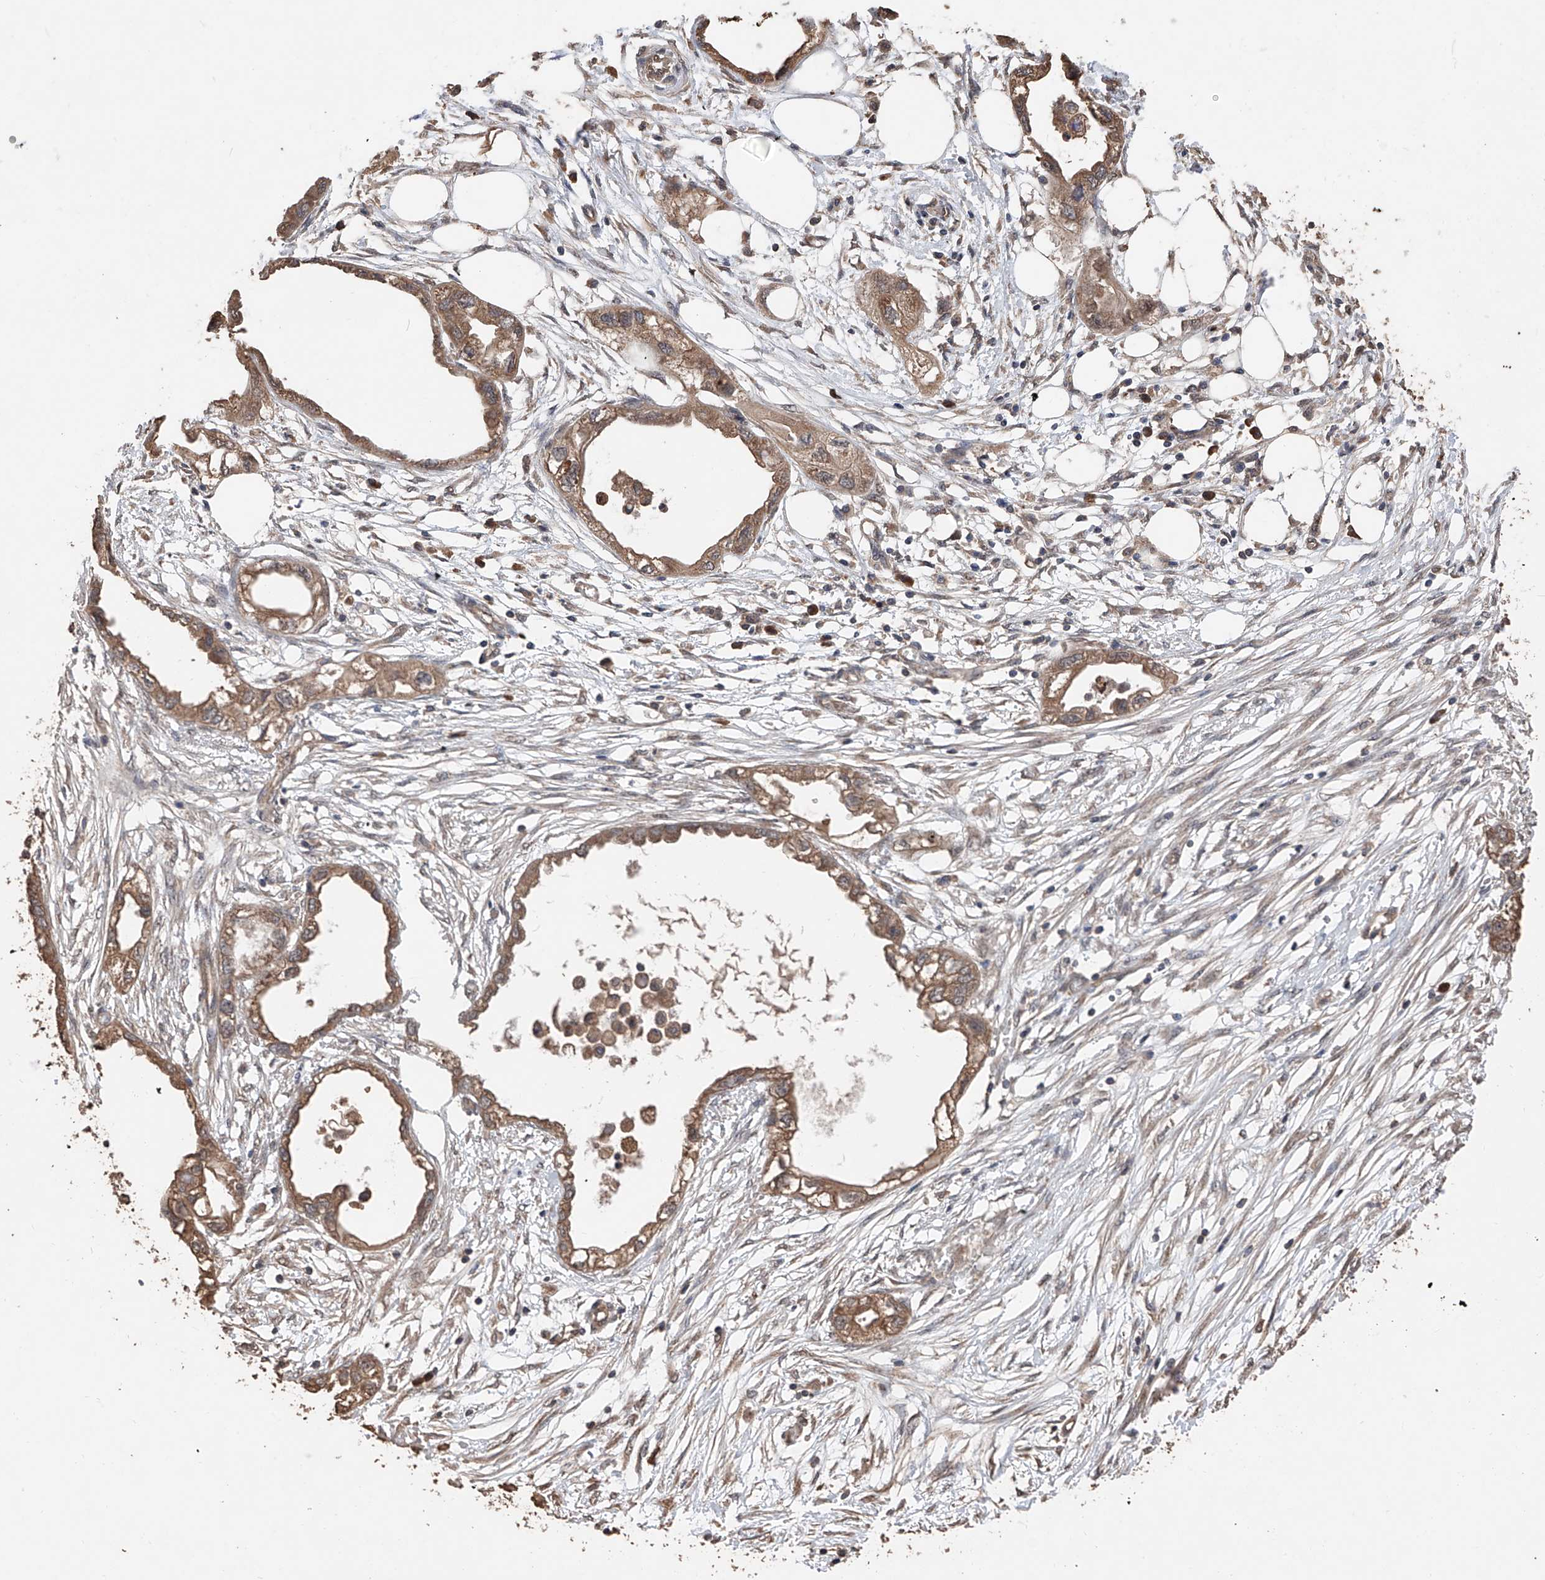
{"staining": {"intensity": "moderate", "quantity": ">75%", "location": "cytoplasmic/membranous"}, "tissue": "endometrial cancer", "cell_type": "Tumor cells", "image_type": "cancer", "snomed": [{"axis": "morphology", "description": "Adenocarcinoma, NOS"}, {"axis": "morphology", "description": "Adenocarcinoma, metastatic, NOS"}, {"axis": "topography", "description": "Adipose tissue"}, {"axis": "topography", "description": "Endometrium"}], "caption": "Human adenocarcinoma (endometrial) stained with a protein marker shows moderate staining in tumor cells.", "gene": "FAM135A", "patient": {"sex": "female", "age": 67}}